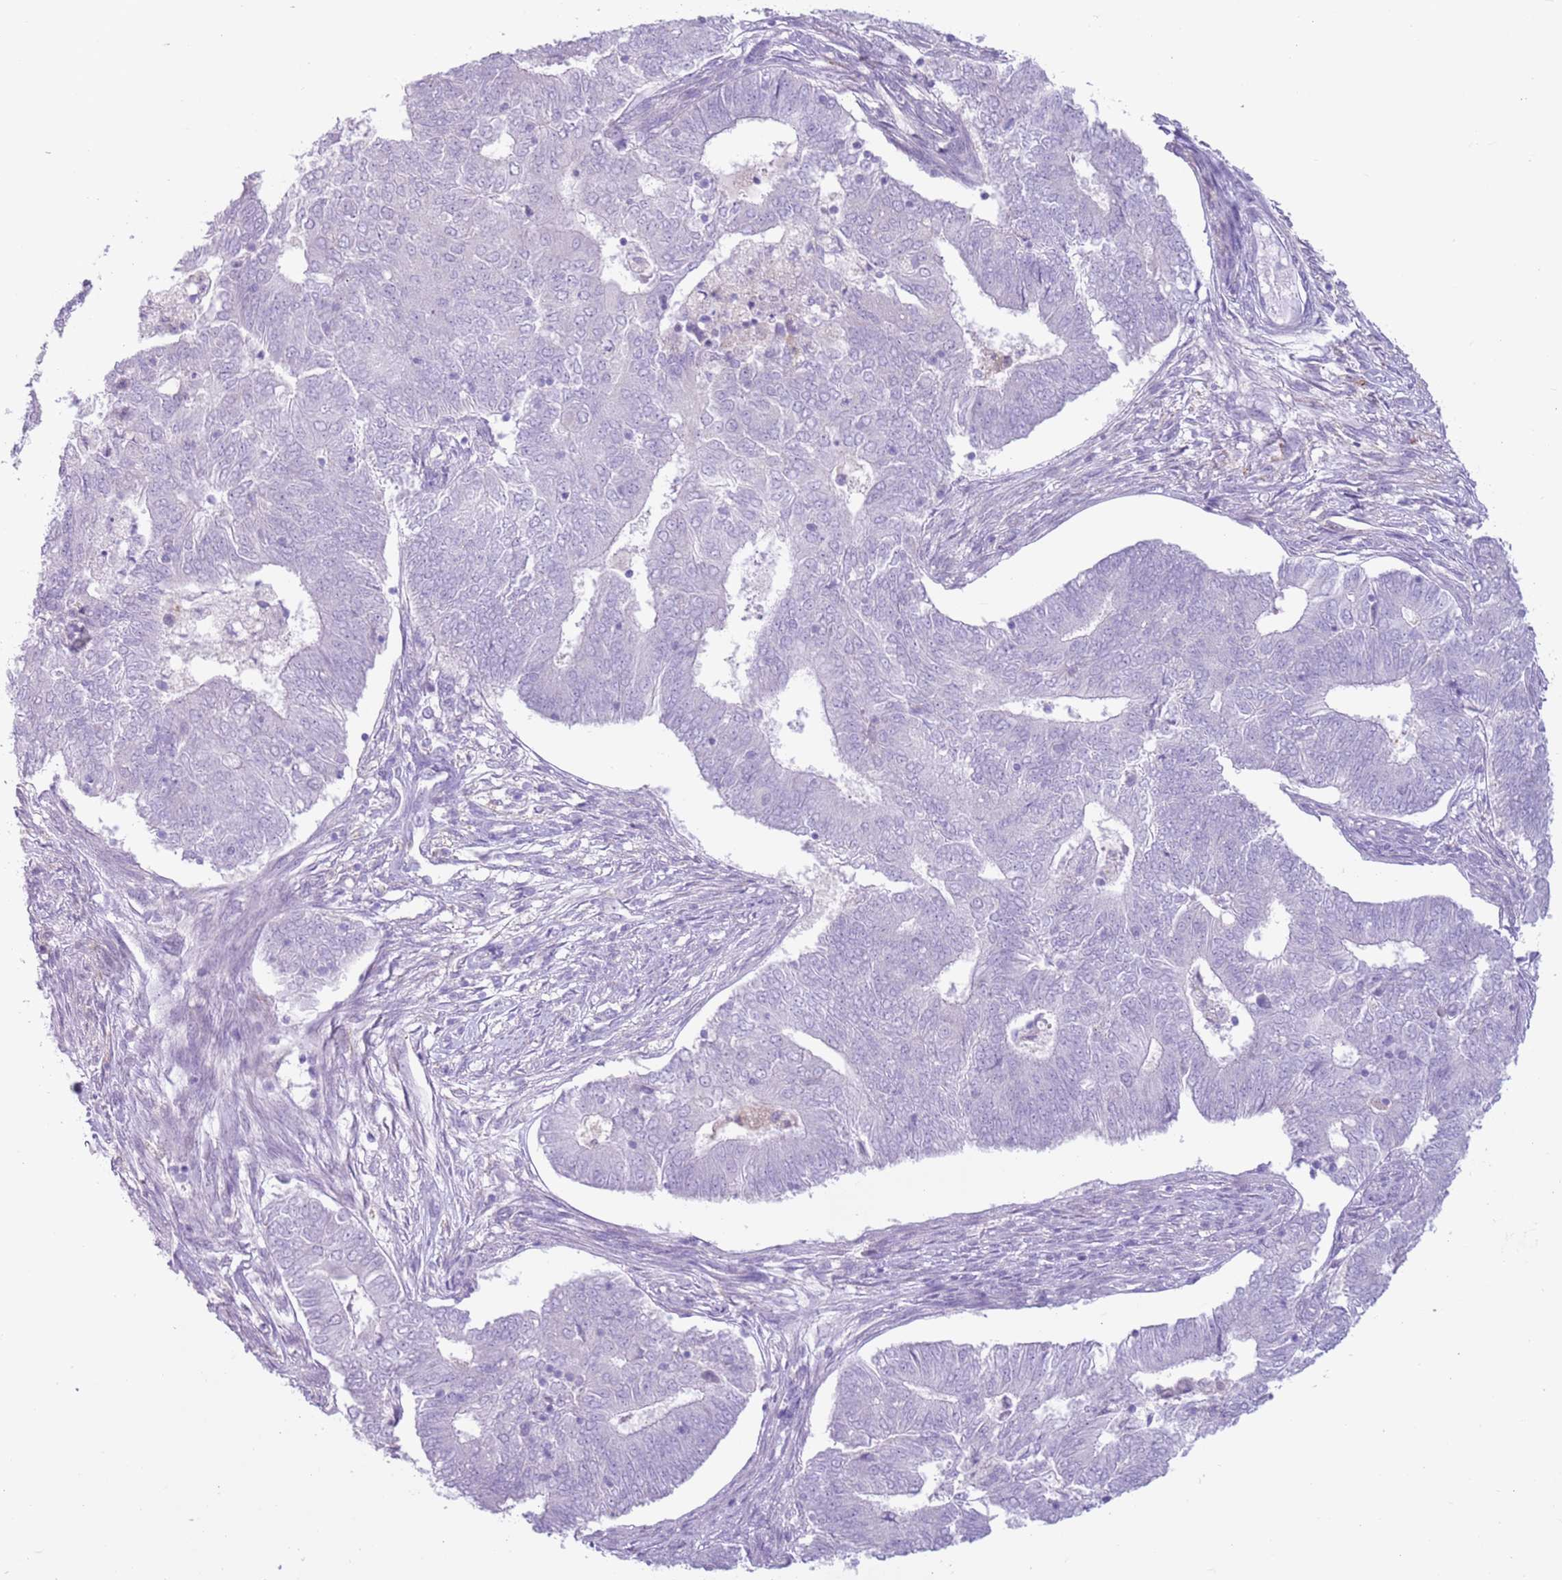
{"staining": {"intensity": "negative", "quantity": "none", "location": "none"}, "tissue": "endometrial cancer", "cell_type": "Tumor cells", "image_type": "cancer", "snomed": [{"axis": "morphology", "description": "Adenocarcinoma, NOS"}, {"axis": "topography", "description": "Endometrium"}], "caption": "Tumor cells show no significant protein staining in endometrial adenocarcinoma. (Stains: DAB (3,3'-diaminobenzidine) immunohistochemistry with hematoxylin counter stain, Microscopy: brightfield microscopy at high magnification).", "gene": "SNX6", "patient": {"sex": "female", "age": 62}}